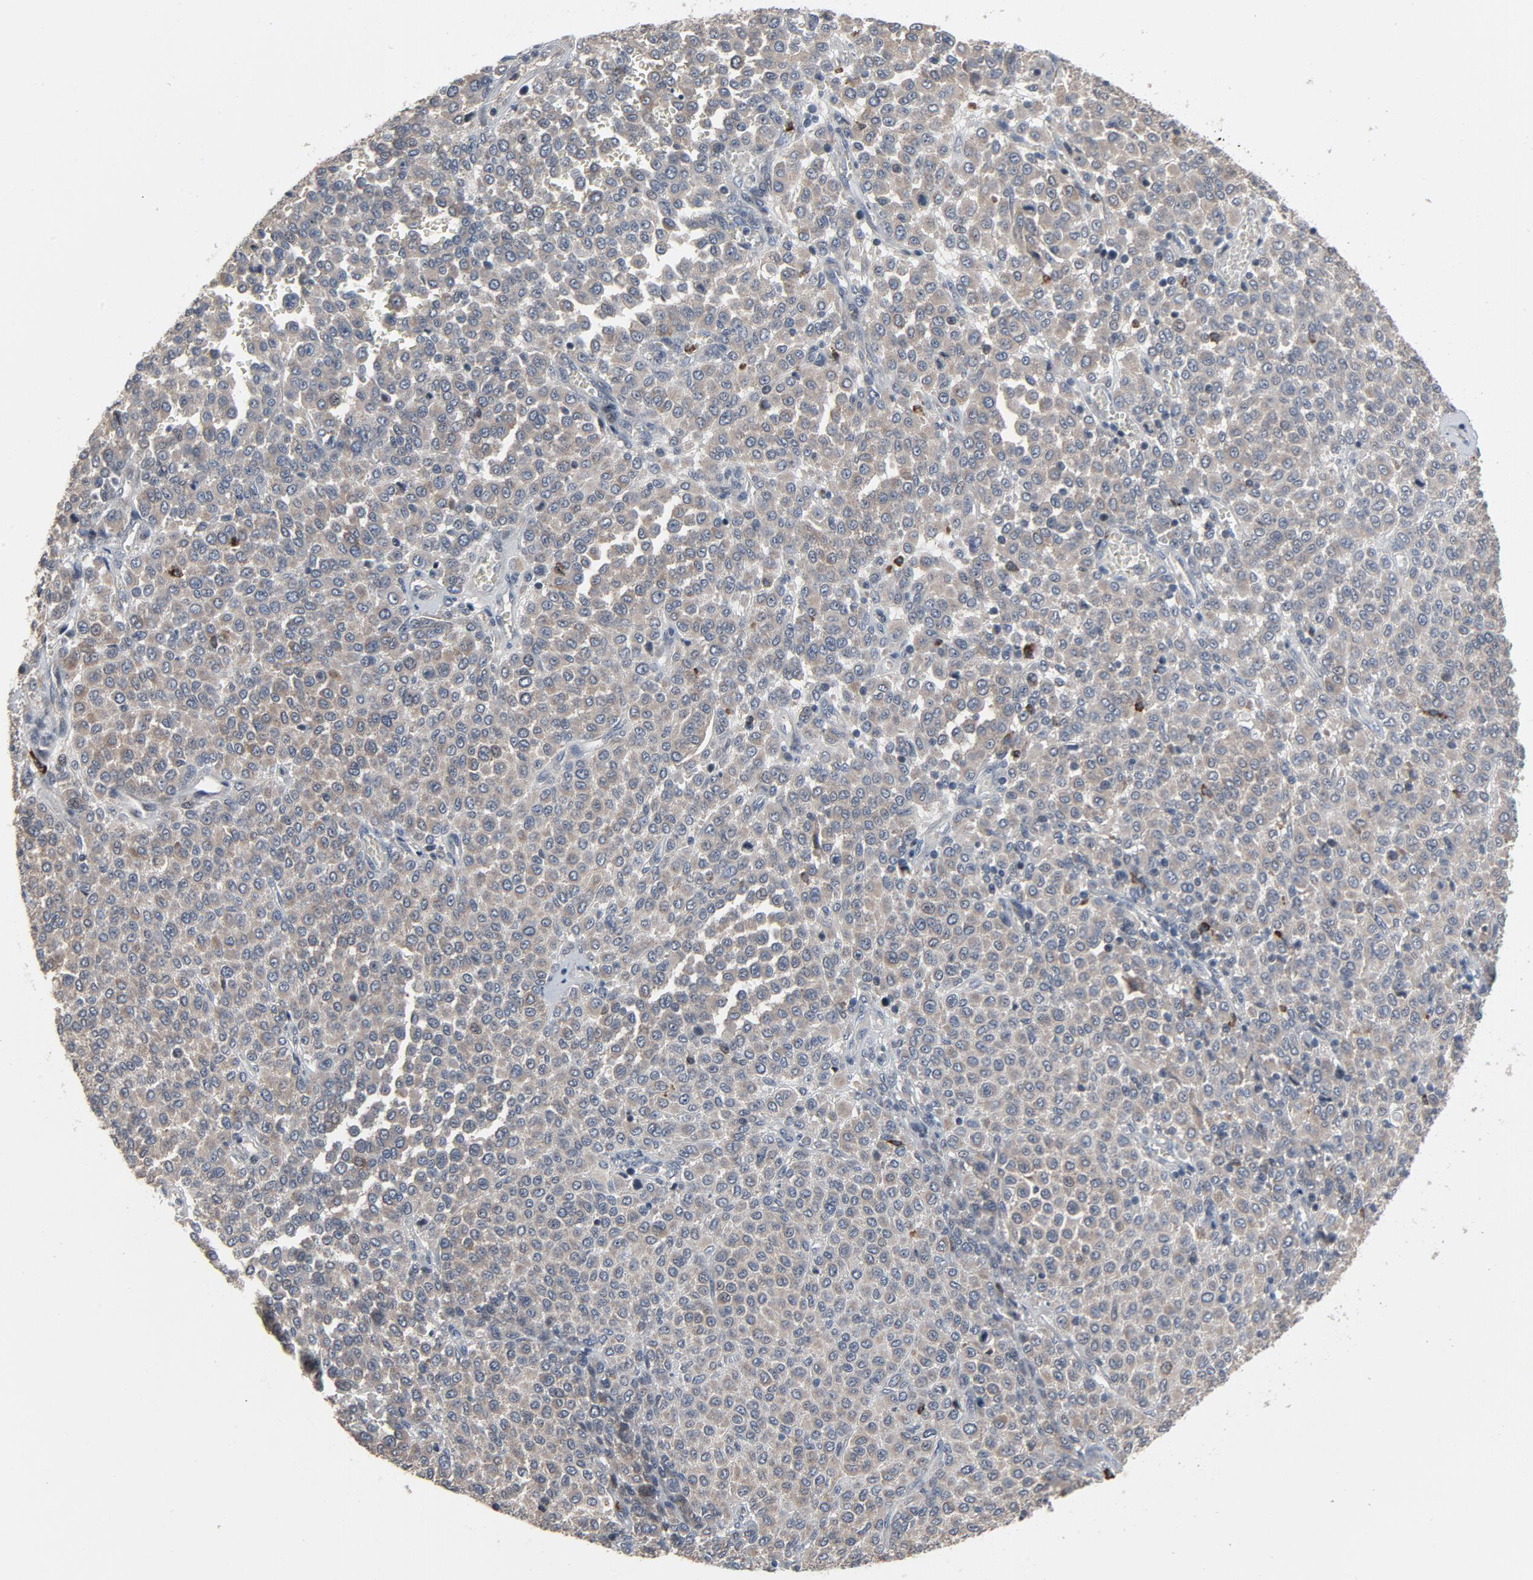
{"staining": {"intensity": "negative", "quantity": "none", "location": "none"}, "tissue": "melanoma", "cell_type": "Tumor cells", "image_type": "cancer", "snomed": [{"axis": "morphology", "description": "Malignant melanoma, Metastatic site"}, {"axis": "topography", "description": "Pancreas"}], "caption": "Histopathology image shows no significant protein positivity in tumor cells of malignant melanoma (metastatic site). Nuclei are stained in blue.", "gene": "PDZD4", "patient": {"sex": "female", "age": 30}}